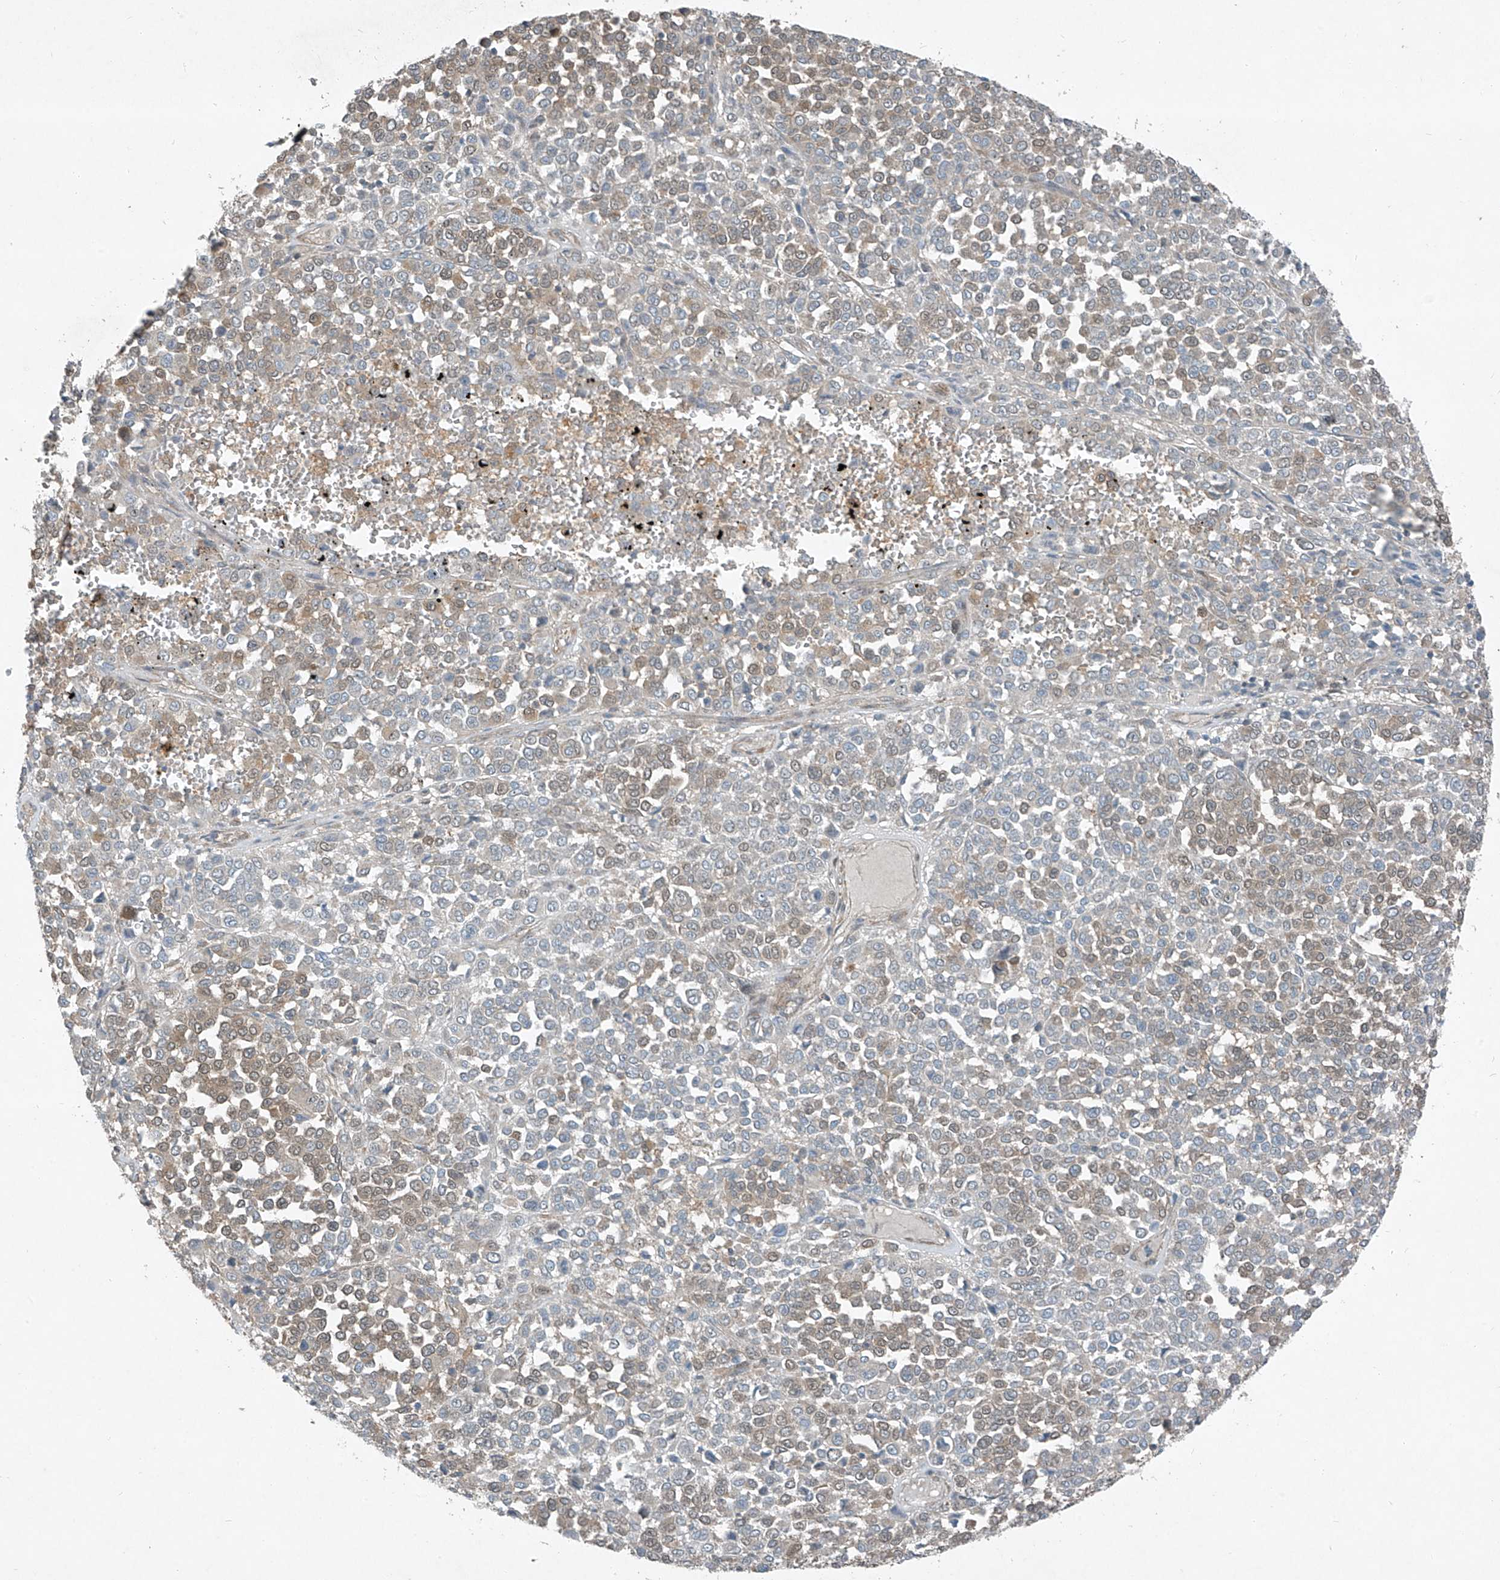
{"staining": {"intensity": "weak", "quantity": "25%-75%", "location": "cytoplasmic/membranous"}, "tissue": "melanoma", "cell_type": "Tumor cells", "image_type": "cancer", "snomed": [{"axis": "morphology", "description": "Malignant melanoma, Metastatic site"}, {"axis": "topography", "description": "Pancreas"}], "caption": "The micrograph demonstrates staining of malignant melanoma (metastatic site), revealing weak cytoplasmic/membranous protein expression (brown color) within tumor cells.", "gene": "PPCS", "patient": {"sex": "female", "age": 30}}